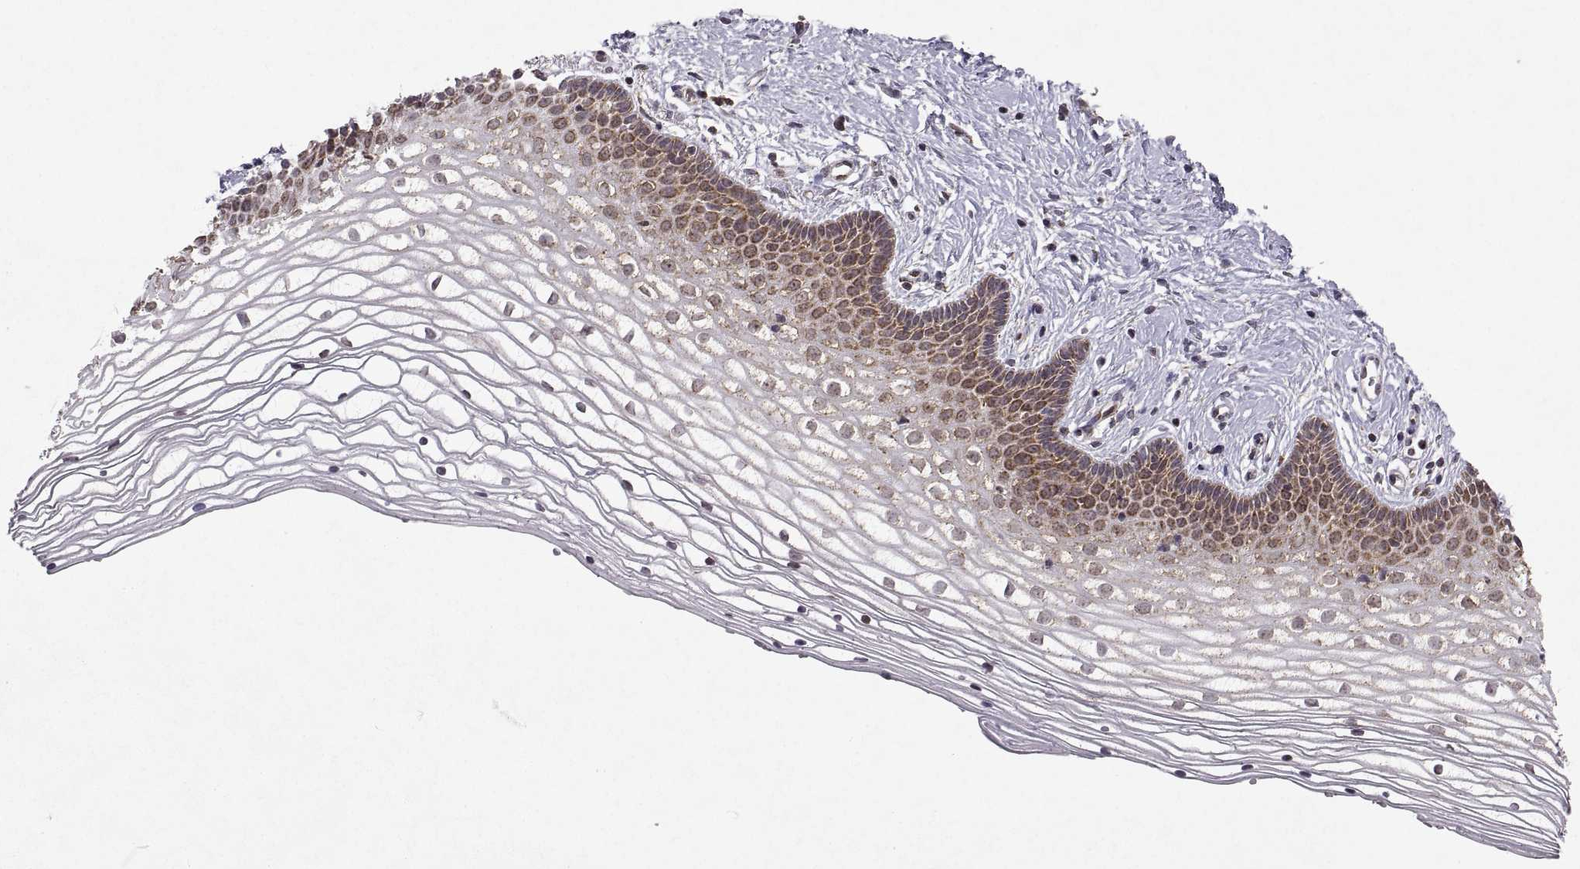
{"staining": {"intensity": "moderate", "quantity": "25%-75%", "location": "cytoplasmic/membranous"}, "tissue": "vagina", "cell_type": "Squamous epithelial cells", "image_type": "normal", "snomed": [{"axis": "morphology", "description": "Normal tissue, NOS"}, {"axis": "topography", "description": "Vagina"}], "caption": "There is medium levels of moderate cytoplasmic/membranous positivity in squamous epithelial cells of normal vagina, as demonstrated by immunohistochemical staining (brown color).", "gene": "MANBAL", "patient": {"sex": "female", "age": 36}}